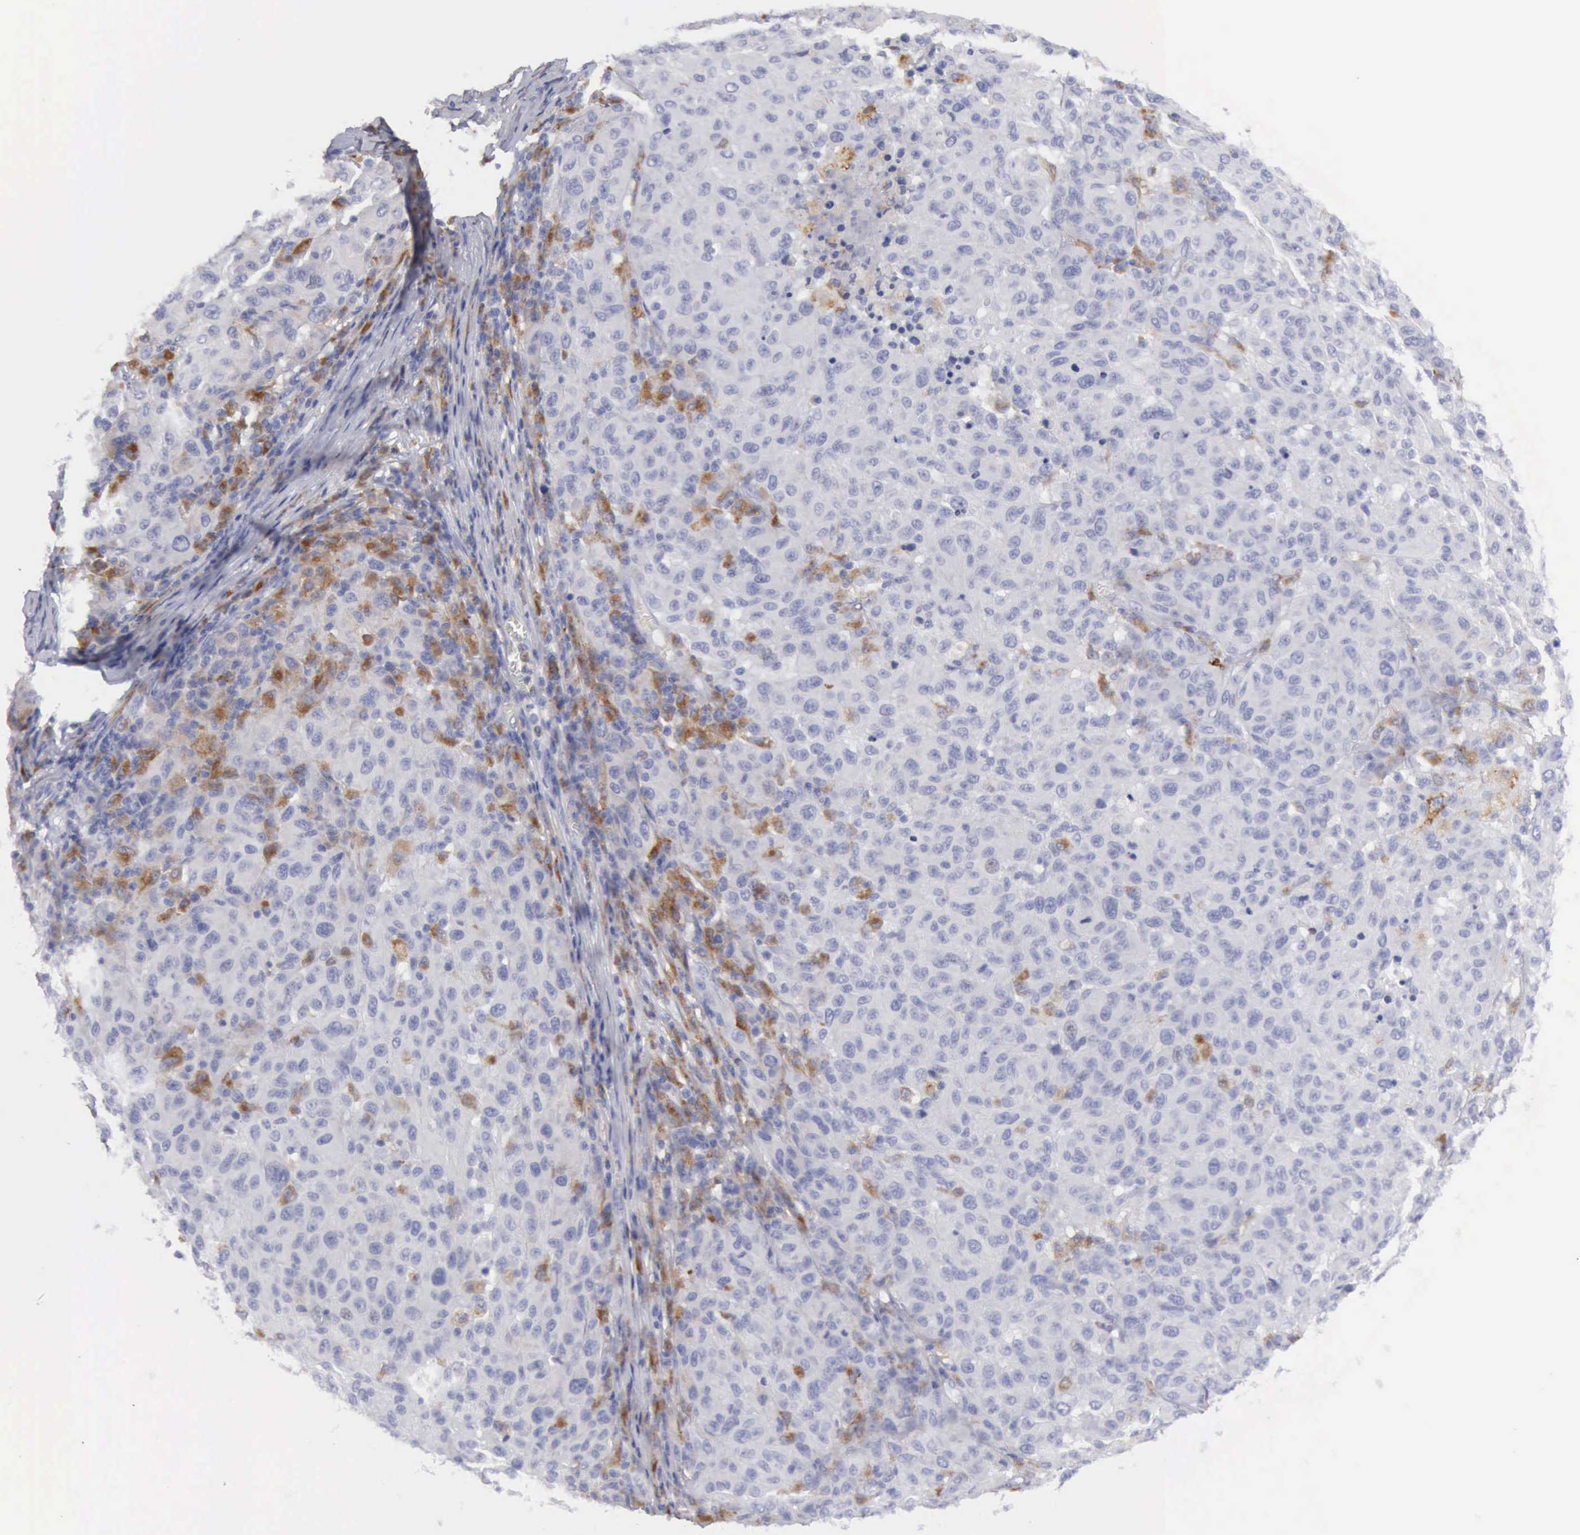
{"staining": {"intensity": "weak", "quantity": "<25%", "location": "cytoplasmic/membranous"}, "tissue": "melanoma", "cell_type": "Tumor cells", "image_type": "cancer", "snomed": [{"axis": "morphology", "description": "Malignant melanoma, NOS"}, {"axis": "topography", "description": "Skin"}], "caption": "Tumor cells are negative for brown protein staining in melanoma.", "gene": "CTSS", "patient": {"sex": "female", "age": 77}}